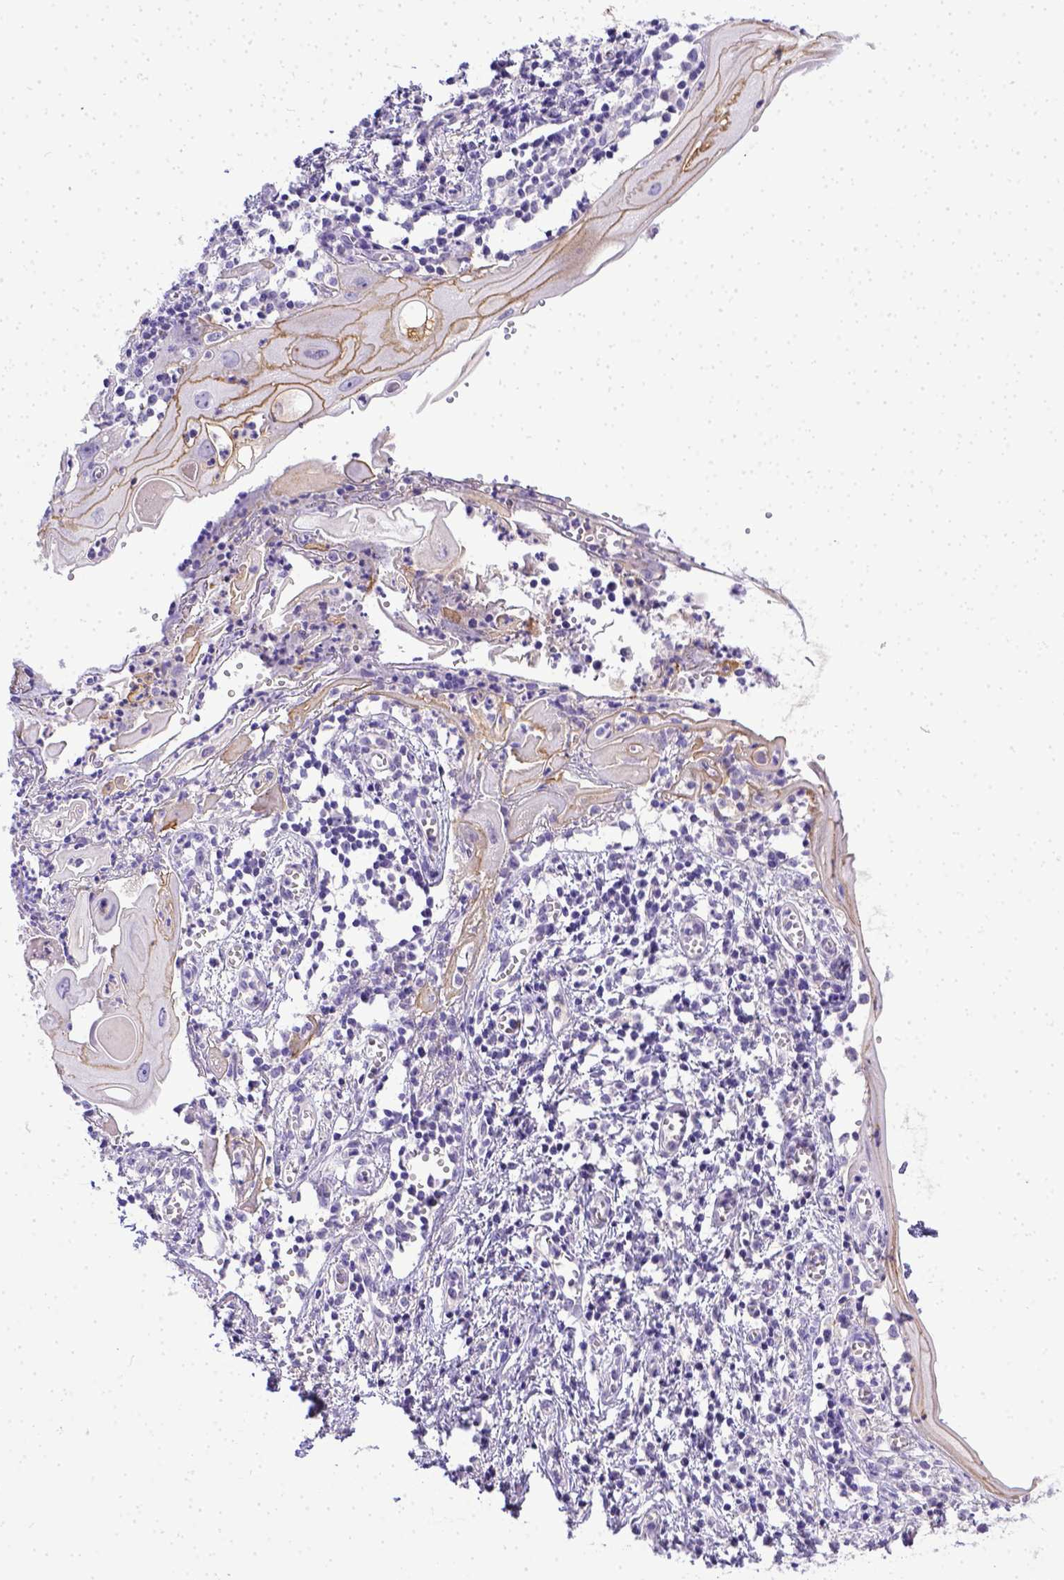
{"staining": {"intensity": "moderate", "quantity": ">75%", "location": "cytoplasmic/membranous"}, "tissue": "cervical cancer", "cell_type": "Tumor cells", "image_type": "cancer", "snomed": [{"axis": "morphology", "description": "Squamous cell carcinoma, NOS"}, {"axis": "topography", "description": "Cervix"}], "caption": "Immunohistochemical staining of squamous cell carcinoma (cervical) reveals medium levels of moderate cytoplasmic/membranous protein positivity in approximately >75% of tumor cells.", "gene": "BTN1A1", "patient": {"sex": "female", "age": 30}}